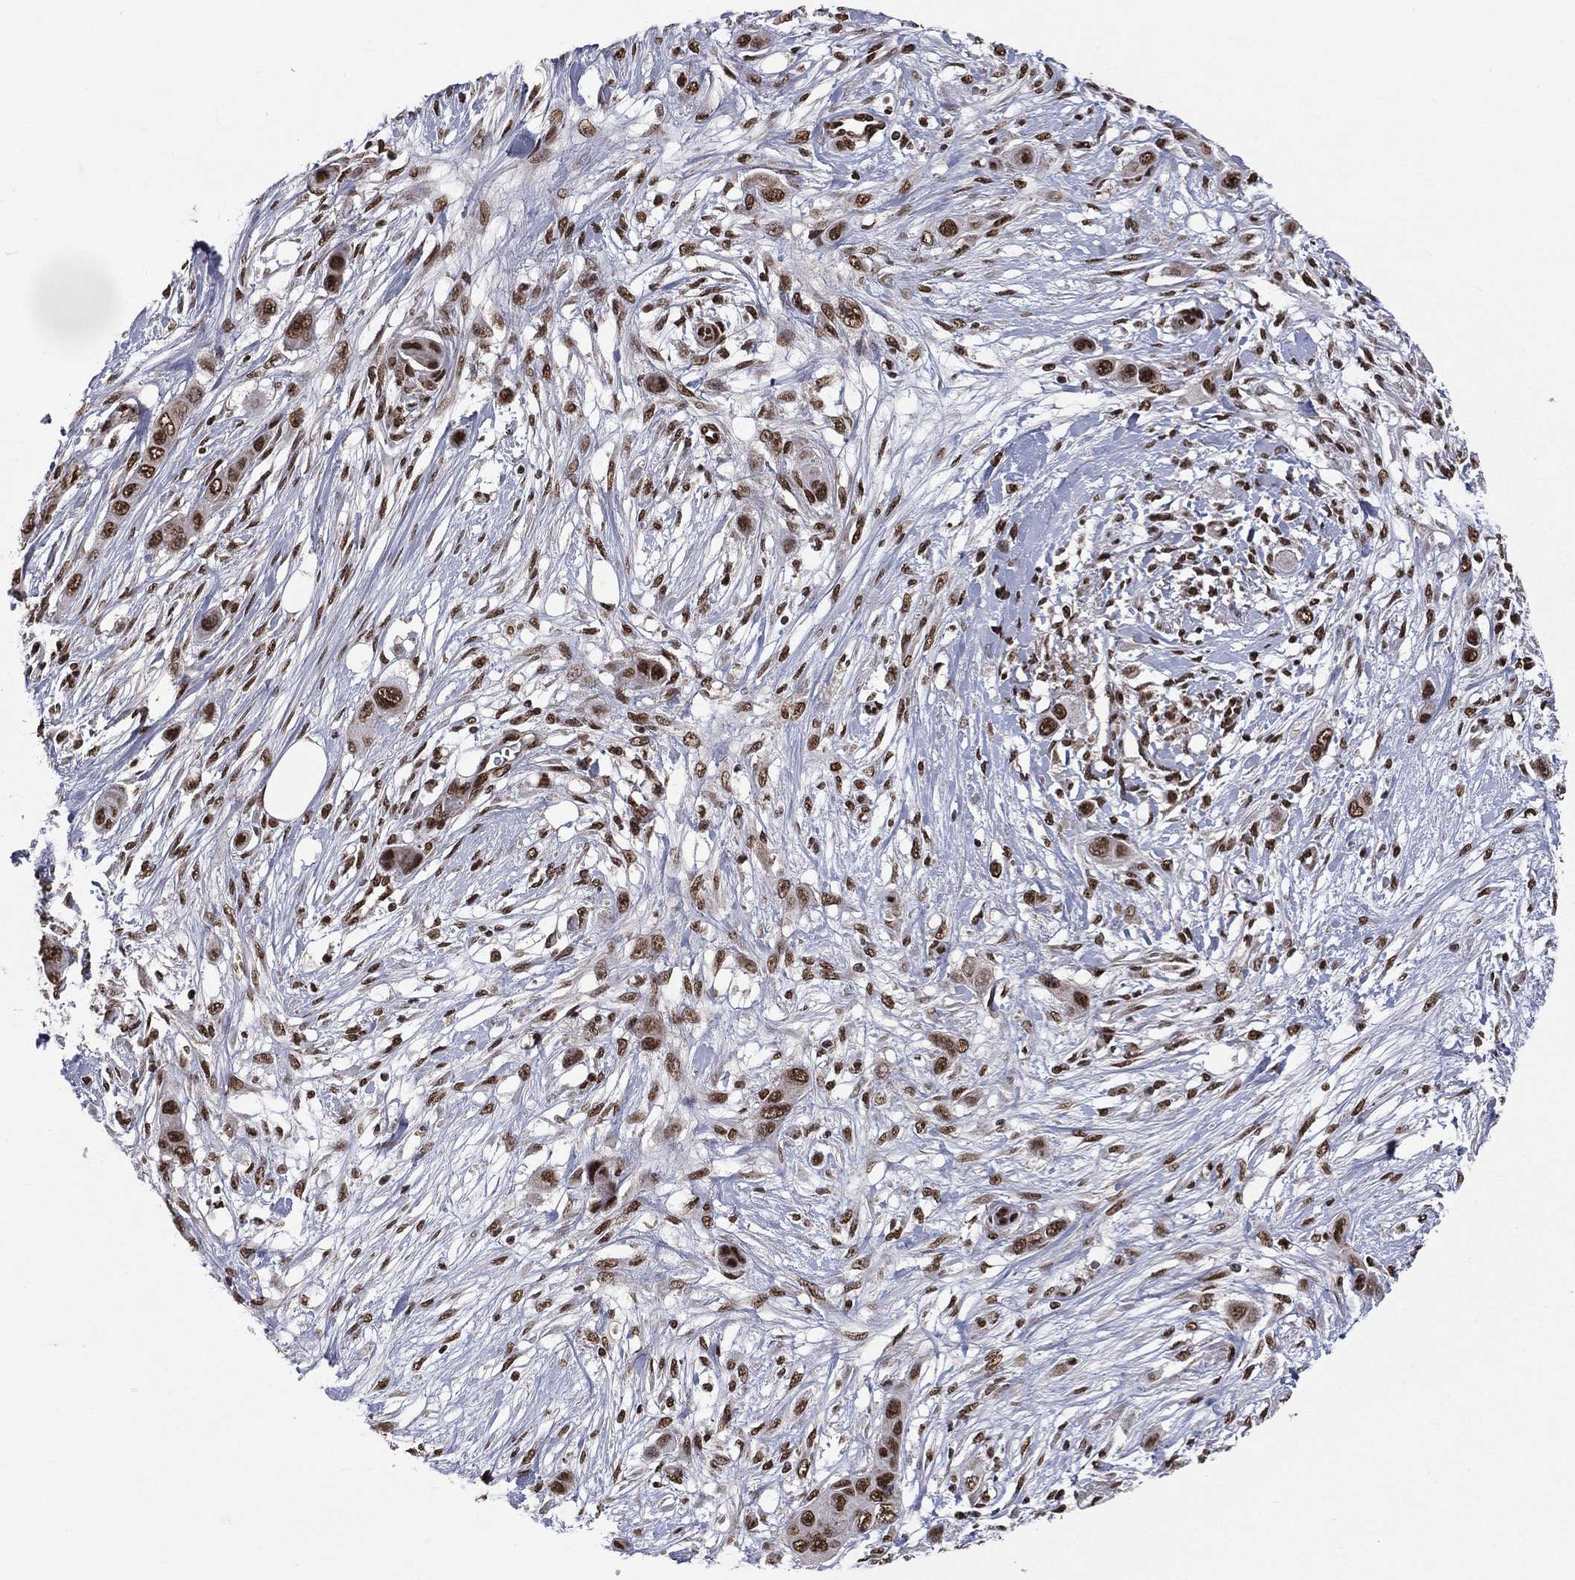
{"staining": {"intensity": "strong", "quantity": "25%-75%", "location": "nuclear"}, "tissue": "skin cancer", "cell_type": "Tumor cells", "image_type": "cancer", "snomed": [{"axis": "morphology", "description": "Squamous cell carcinoma, NOS"}, {"axis": "topography", "description": "Skin"}], "caption": "Squamous cell carcinoma (skin) was stained to show a protein in brown. There is high levels of strong nuclear positivity in about 25%-75% of tumor cells.", "gene": "C5orf24", "patient": {"sex": "male", "age": 79}}